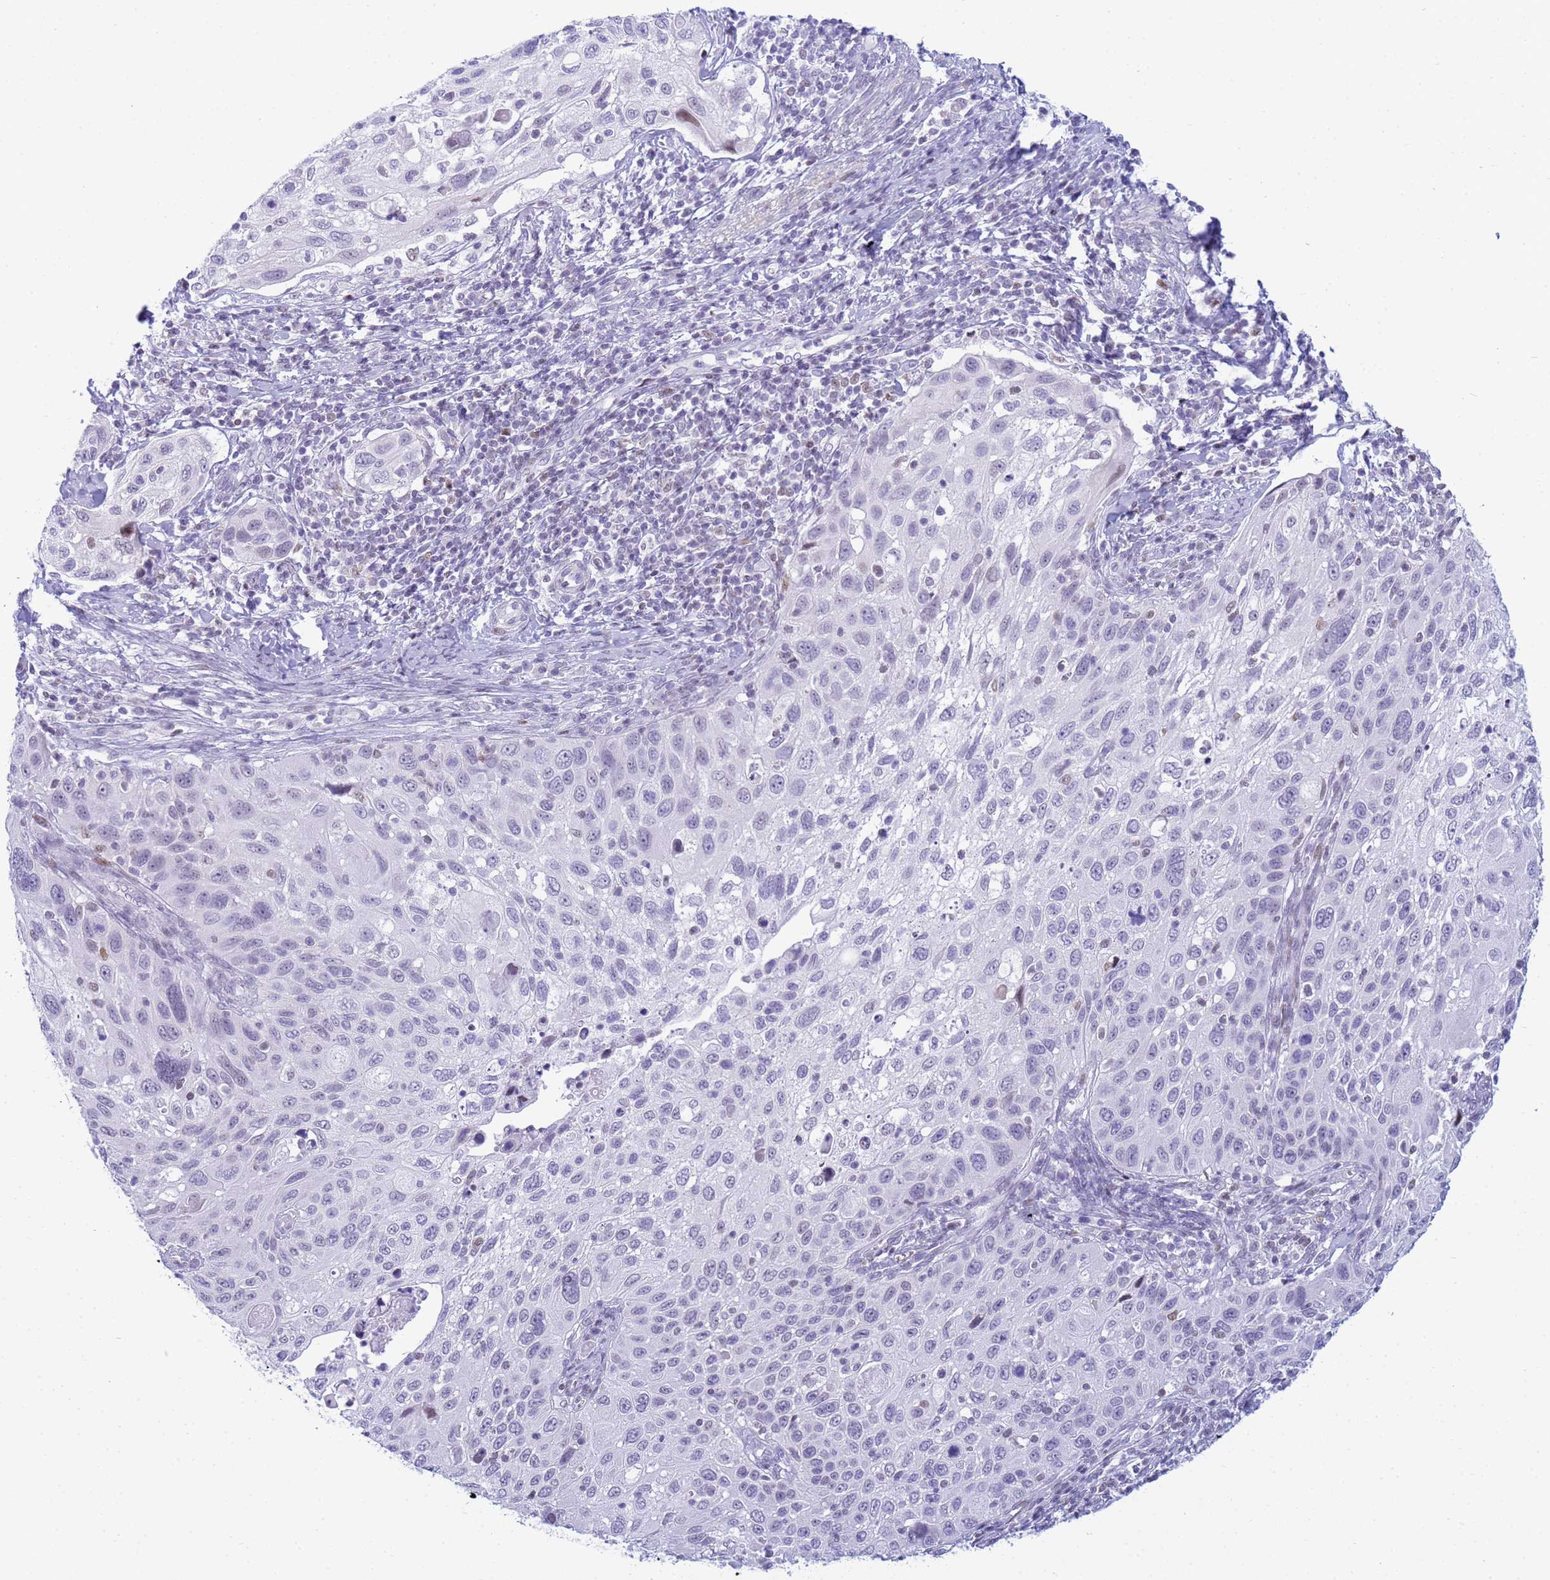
{"staining": {"intensity": "negative", "quantity": "none", "location": "none"}, "tissue": "cervical cancer", "cell_type": "Tumor cells", "image_type": "cancer", "snomed": [{"axis": "morphology", "description": "Squamous cell carcinoma, NOS"}, {"axis": "topography", "description": "Cervix"}], "caption": "IHC of cervical cancer shows no staining in tumor cells.", "gene": "SNX20", "patient": {"sex": "female", "age": 70}}